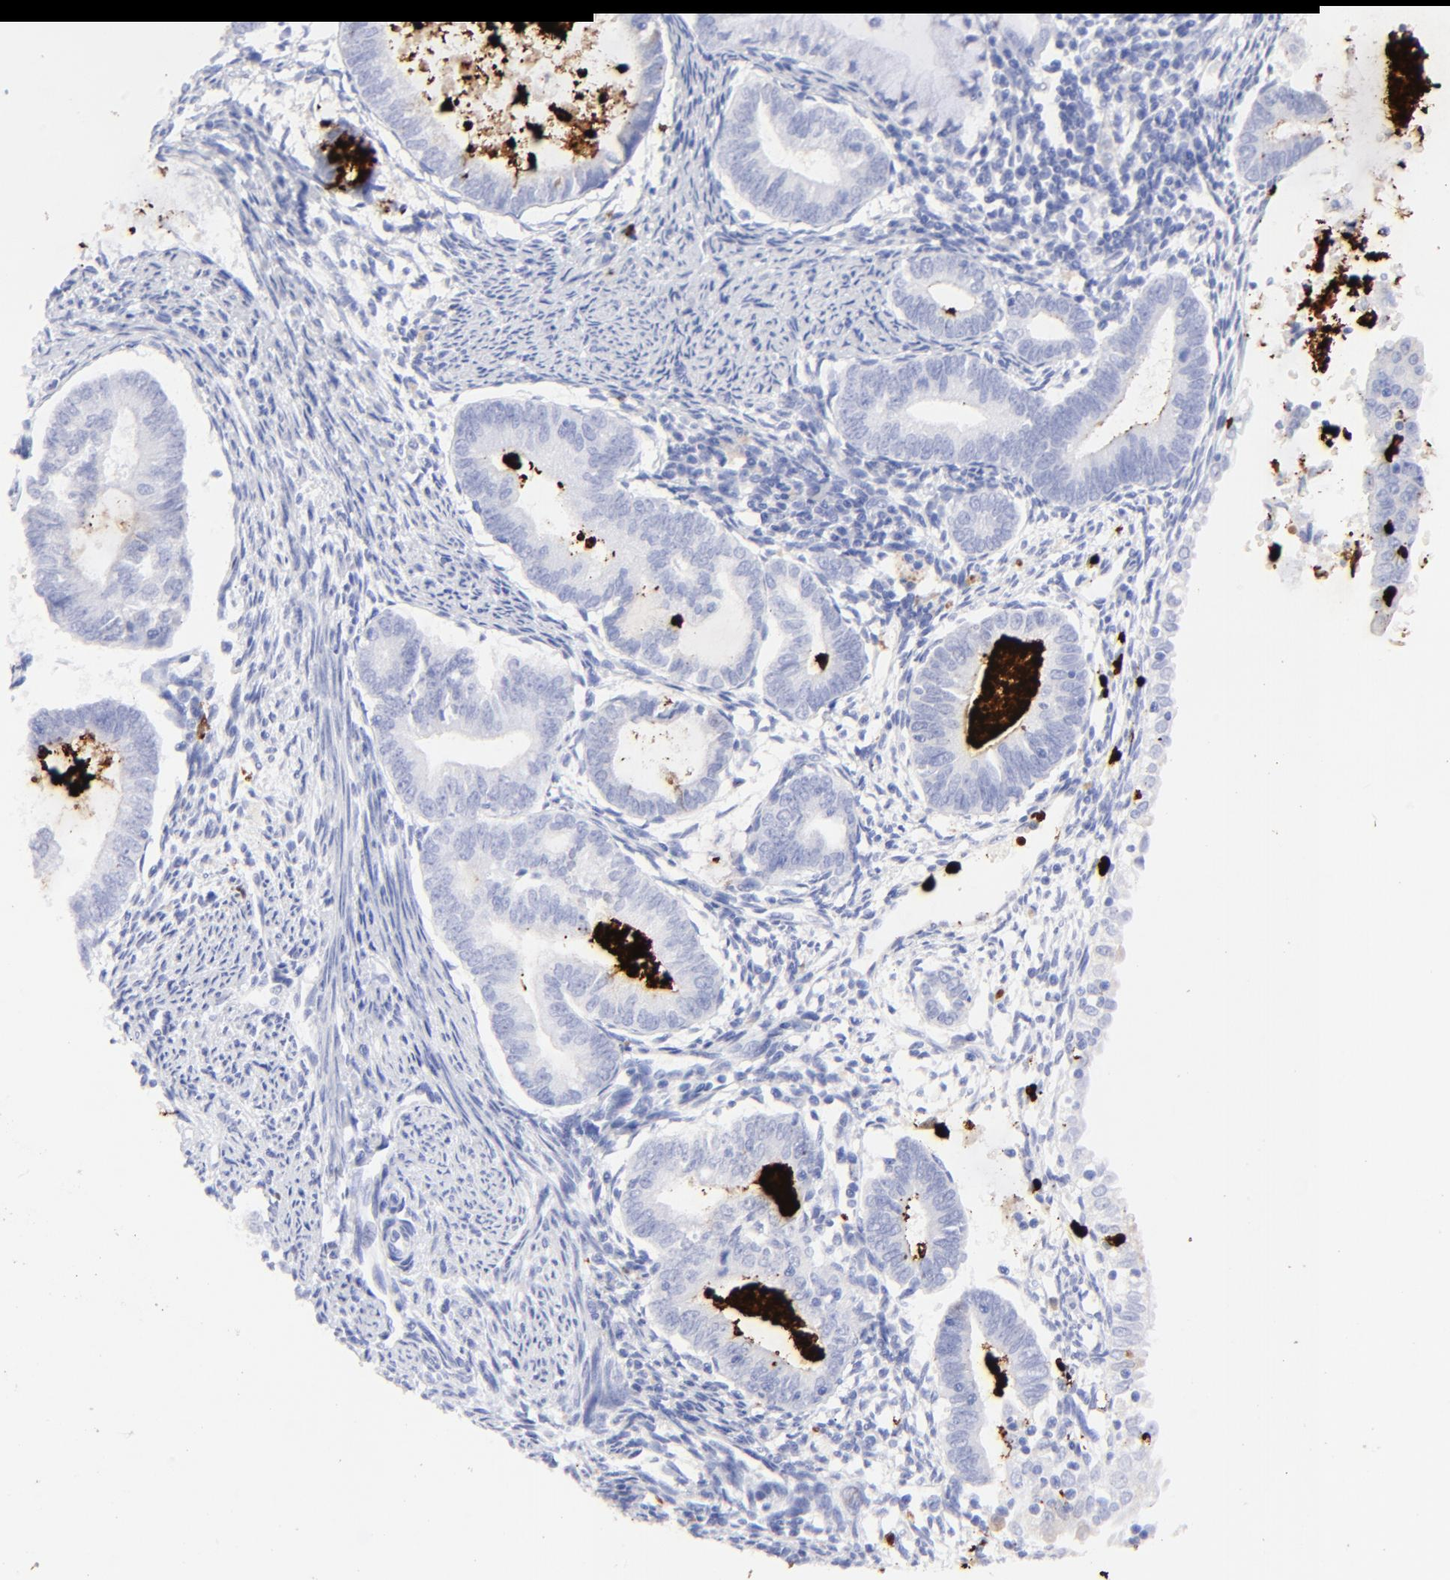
{"staining": {"intensity": "negative", "quantity": "none", "location": "none"}, "tissue": "endometrial cancer", "cell_type": "Tumor cells", "image_type": "cancer", "snomed": [{"axis": "morphology", "description": "Adenocarcinoma, NOS"}, {"axis": "topography", "description": "Endometrium"}], "caption": "An immunohistochemistry (IHC) histopathology image of endometrial cancer is shown. There is no staining in tumor cells of endometrial cancer. (Immunohistochemistry (ihc), brightfield microscopy, high magnification).", "gene": "S100A12", "patient": {"sex": "female", "age": 63}}